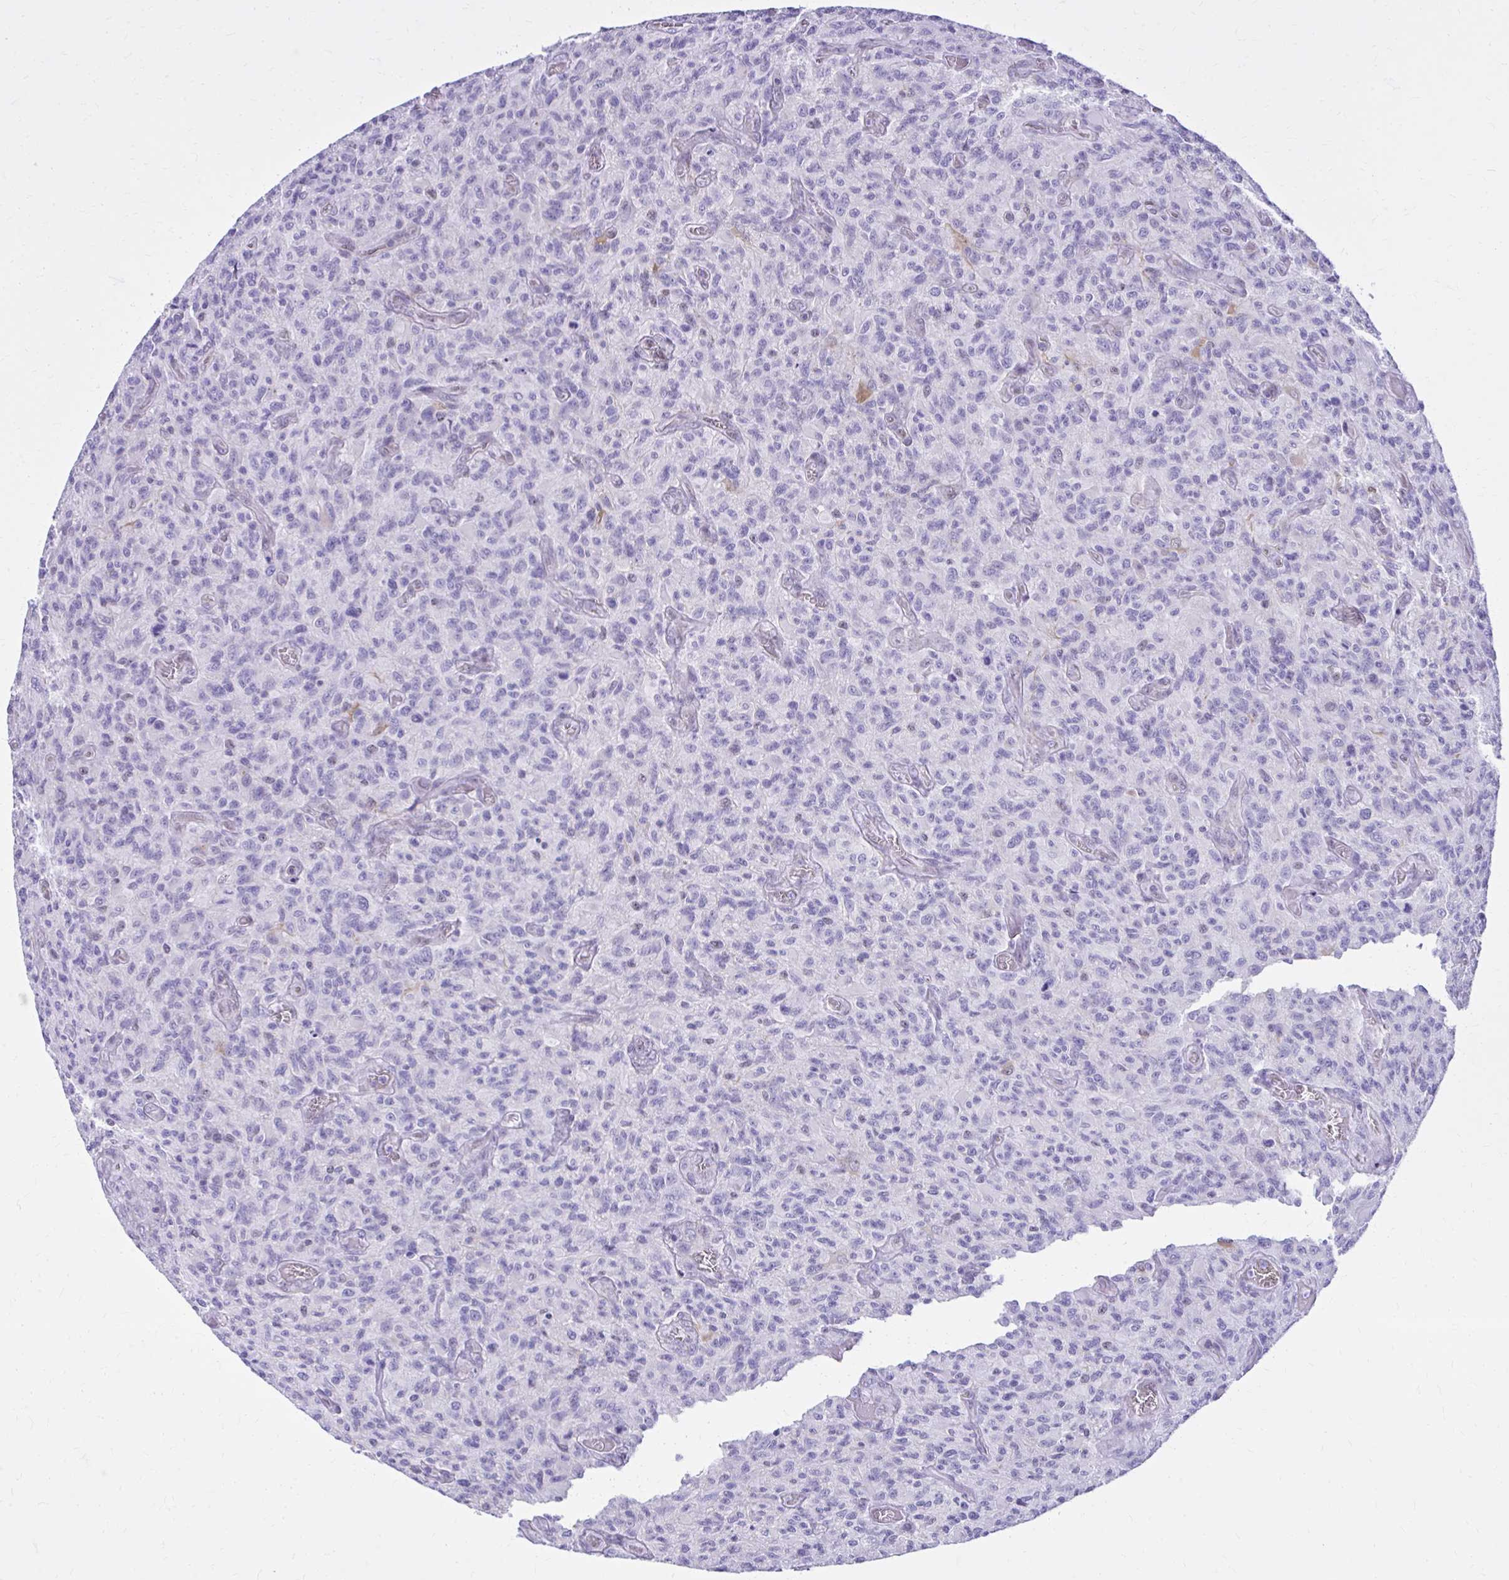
{"staining": {"intensity": "negative", "quantity": "none", "location": "none"}, "tissue": "glioma", "cell_type": "Tumor cells", "image_type": "cancer", "snomed": [{"axis": "morphology", "description": "Glioma, malignant, High grade"}, {"axis": "topography", "description": "Brain"}], "caption": "IHC histopathology image of neoplastic tissue: glioma stained with DAB shows no significant protein staining in tumor cells.", "gene": "RASL11B", "patient": {"sex": "male", "age": 61}}